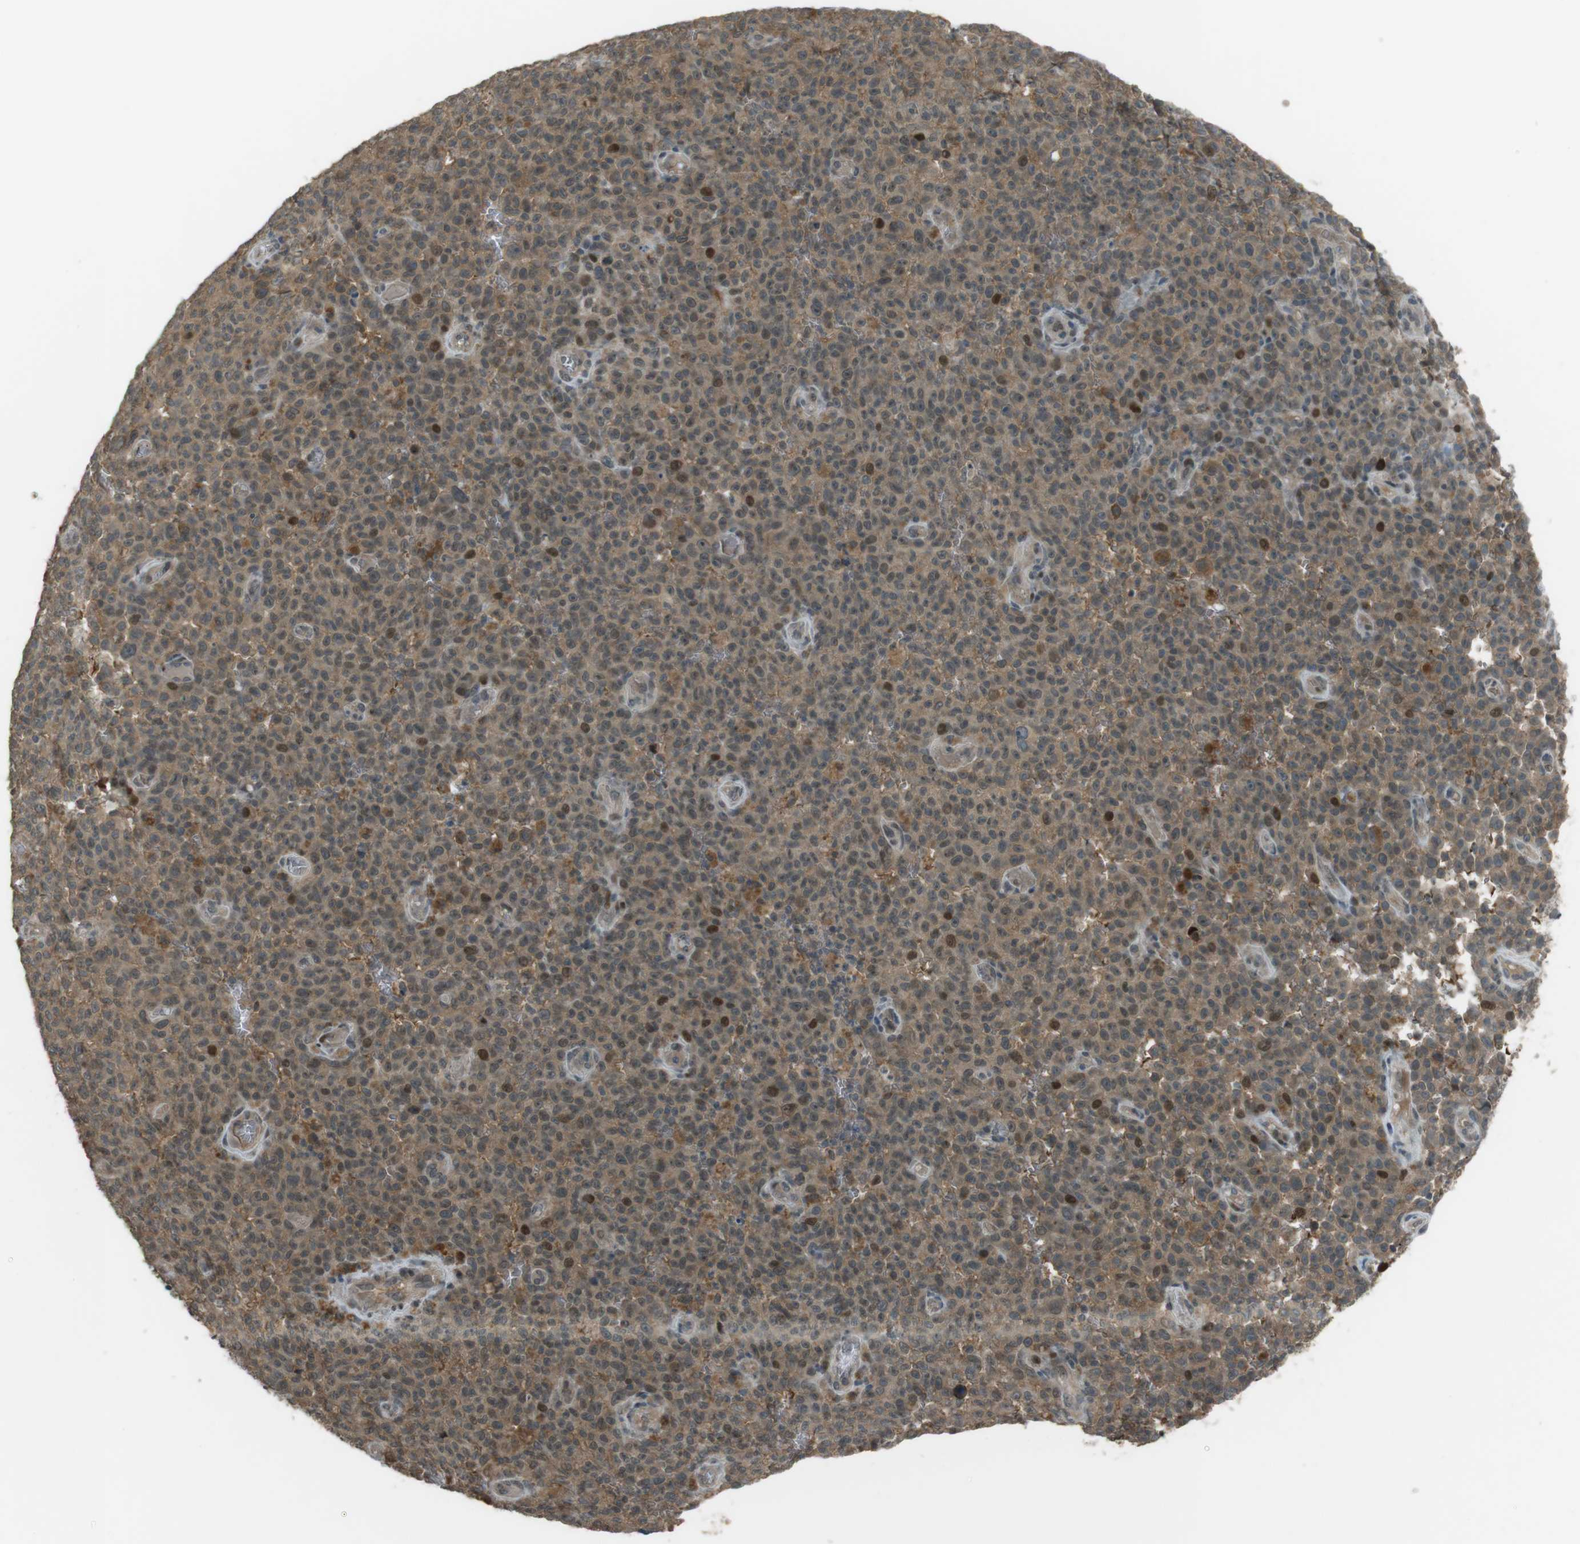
{"staining": {"intensity": "moderate", "quantity": ">75%", "location": "cytoplasmic/membranous,nuclear"}, "tissue": "melanoma", "cell_type": "Tumor cells", "image_type": "cancer", "snomed": [{"axis": "morphology", "description": "Malignant melanoma, NOS"}, {"axis": "topography", "description": "Skin"}], "caption": "Melanoma stained with a brown dye reveals moderate cytoplasmic/membranous and nuclear positive positivity in approximately >75% of tumor cells.", "gene": "SLITRK5", "patient": {"sex": "female", "age": 82}}